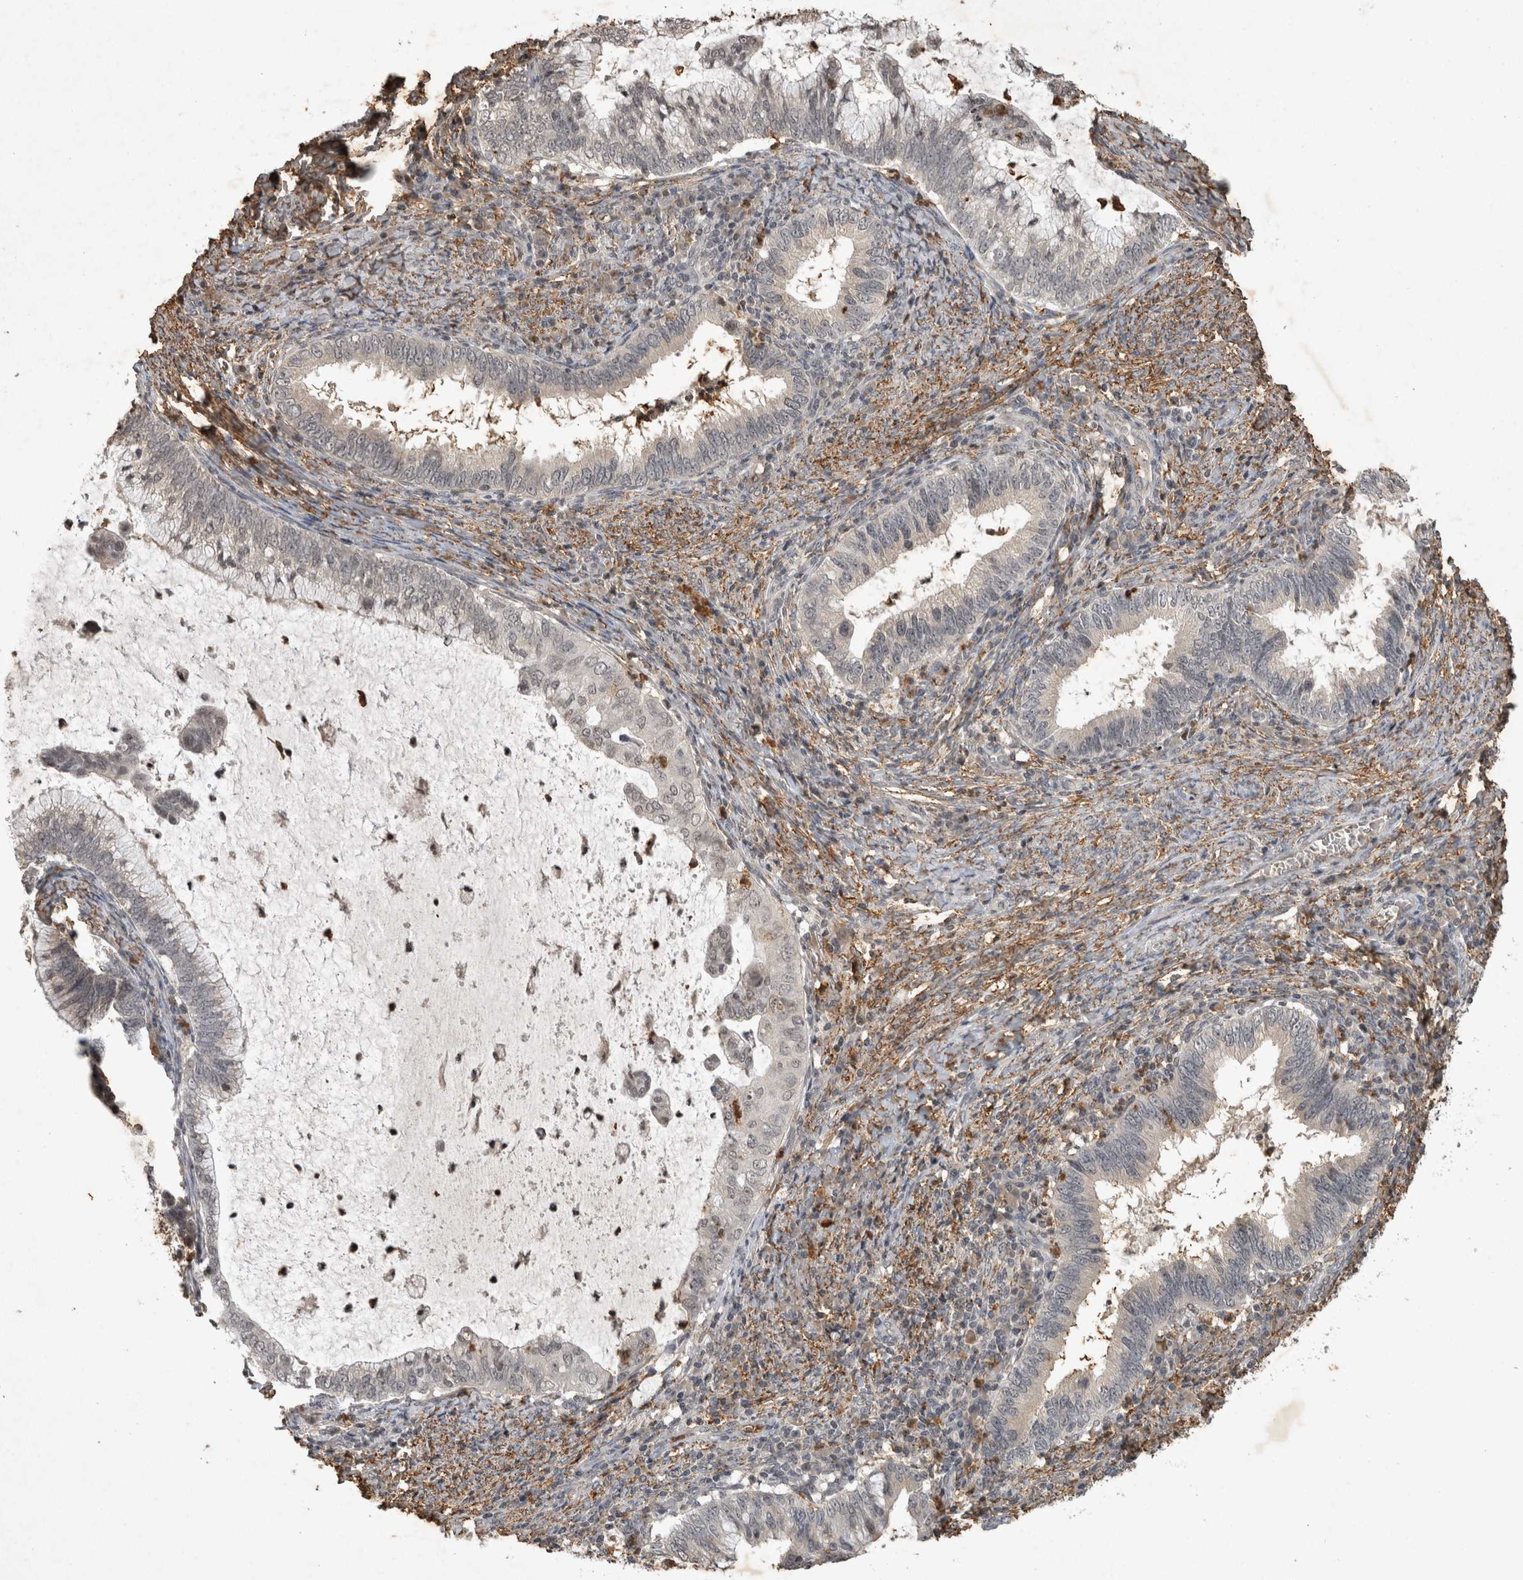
{"staining": {"intensity": "negative", "quantity": "none", "location": "none"}, "tissue": "cervical cancer", "cell_type": "Tumor cells", "image_type": "cancer", "snomed": [{"axis": "morphology", "description": "Adenocarcinoma, NOS"}, {"axis": "topography", "description": "Cervix"}], "caption": "Immunohistochemistry (IHC) micrograph of neoplastic tissue: adenocarcinoma (cervical) stained with DAB (3,3'-diaminobenzidine) displays no significant protein expression in tumor cells. (DAB immunohistochemistry (IHC) visualized using brightfield microscopy, high magnification).", "gene": "HRK", "patient": {"sex": "female", "age": 36}}